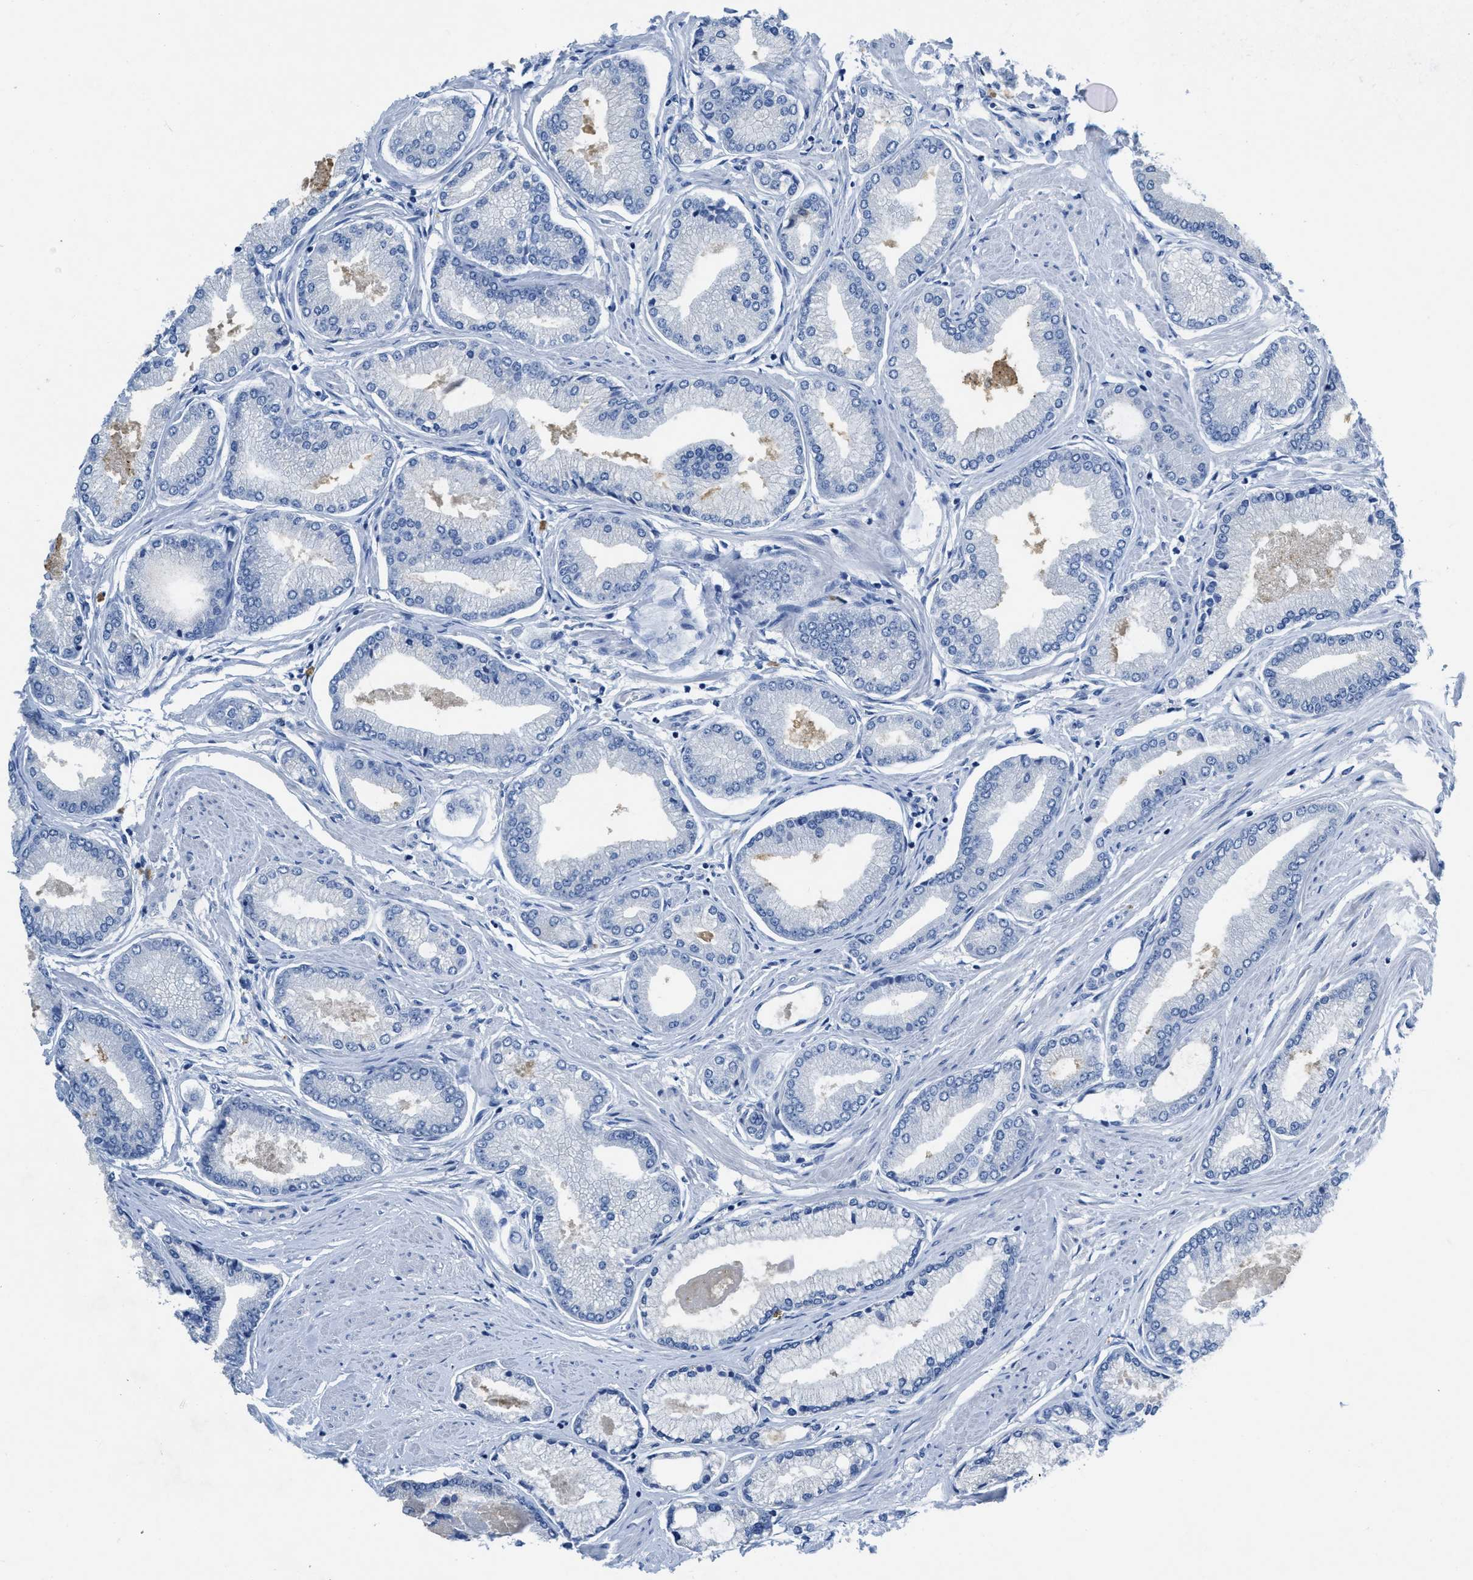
{"staining": {"intensity": "negative", "quantity": "none", "location": "none"}, "tissue": "prostate cancer", "cell_type": "Tumor cells", "image_type": "cancer", "snomed": [{"axis": "morphology", "description": "Adenocarcinoma, High grade"}, {"axis": "topography", "description": "Prostate"}], "caption": "The immunohistochemistry (IHC) micrograph has no significant expression in tumor cells of prostate cancer (high-grade adenocarcinoma) tissue.", "gene": "CNNM4", "patient": {"sex": "male", "age": 61}}